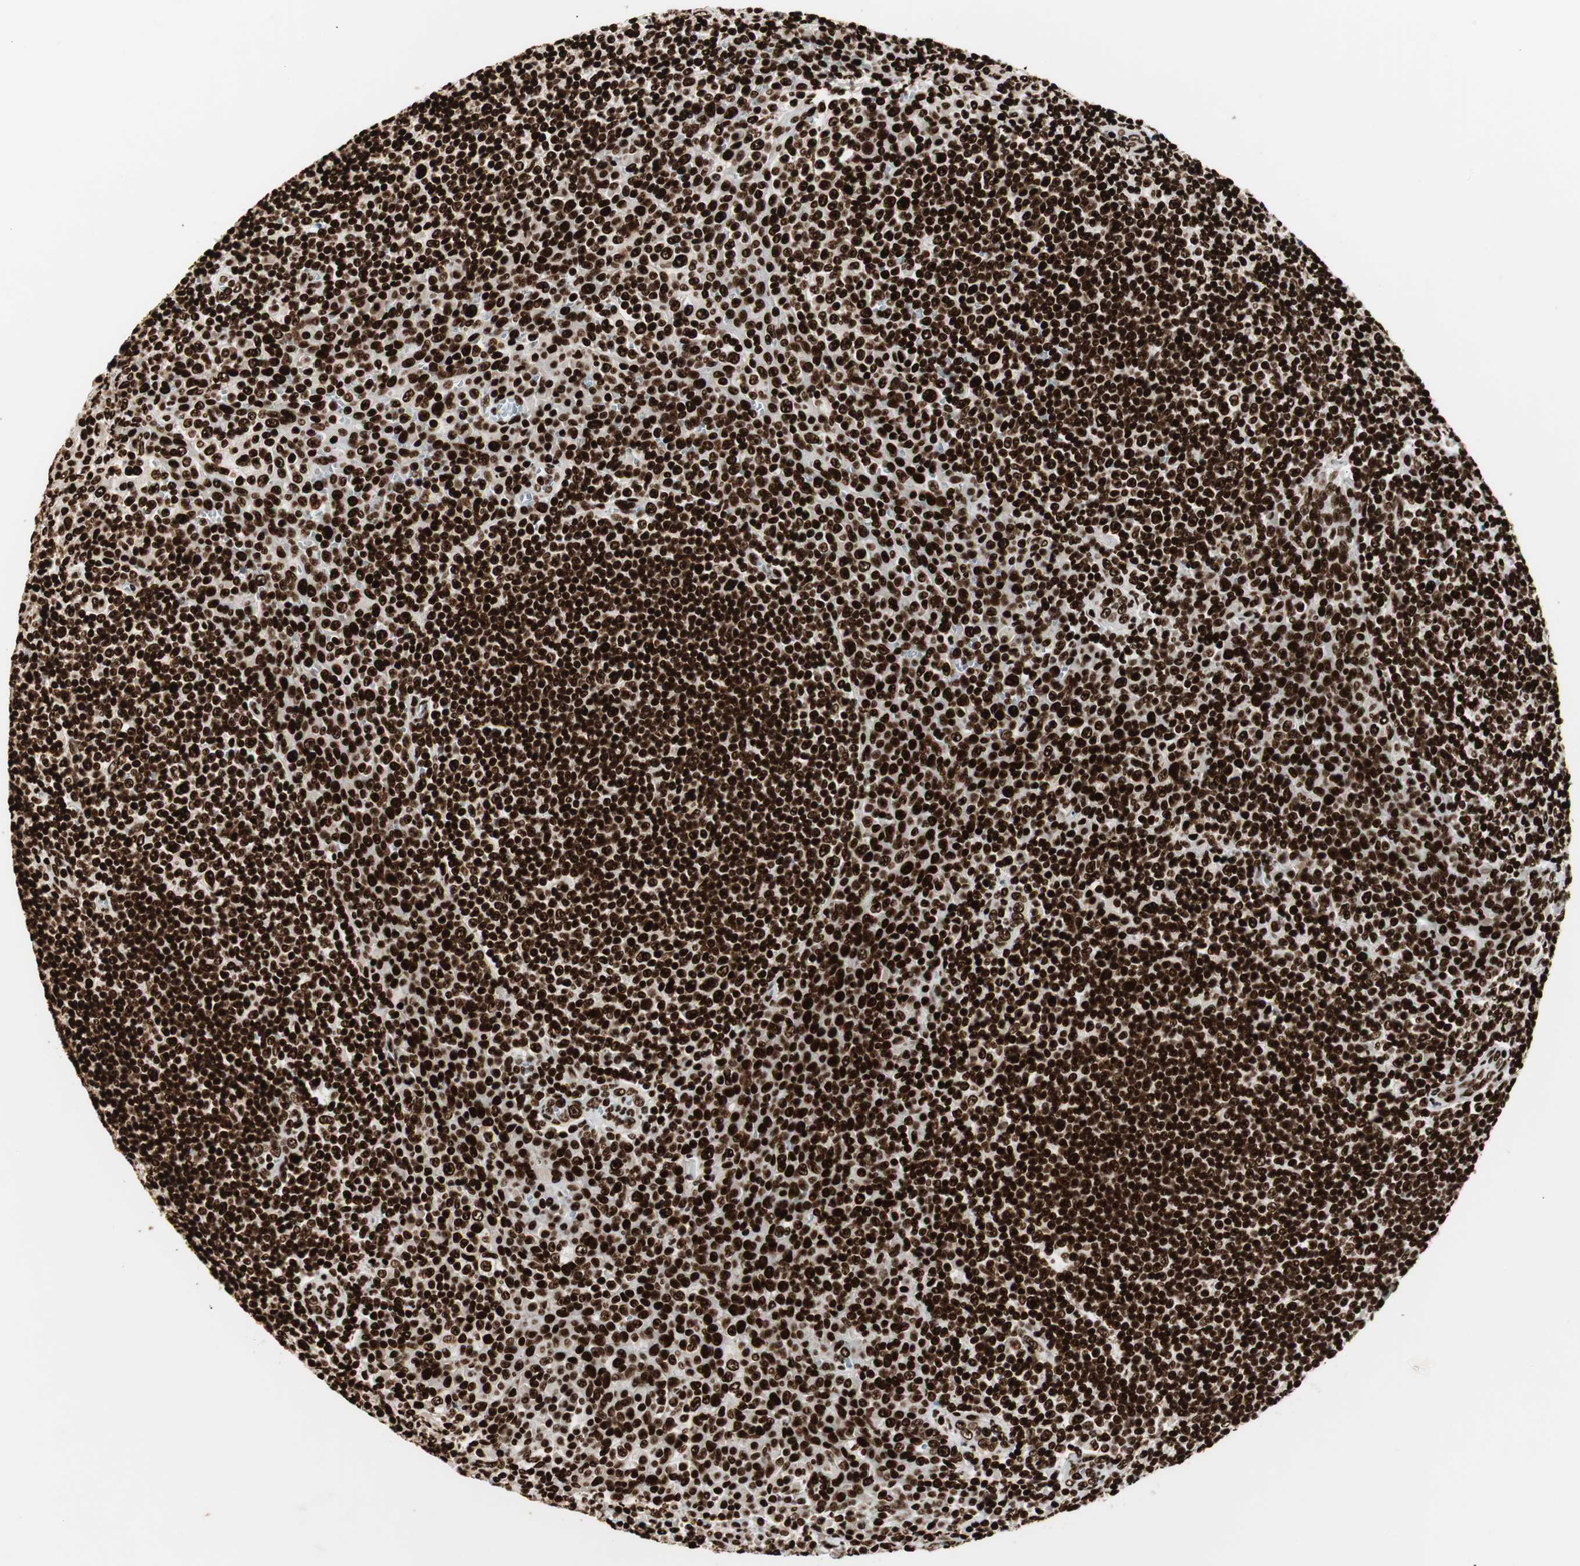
{"staining": {"intensity": "strong", "quantity": ">75%", "location": "nuclear"}, "tissue": "tonsil", "cell_type": "Germinal center cells", "image_type": "normal", "snomed": [{"axis": "morphology", "description": "Normal tissue, NOS"}, {"axis": "topography", "description": "Tonsil"}], "caption": "An image of tonsil stained for a protein shows strong nuclear brown staining in germinal center cells.", "gene": "MTA2", "patient": {"sex": "male", "age": 31}}